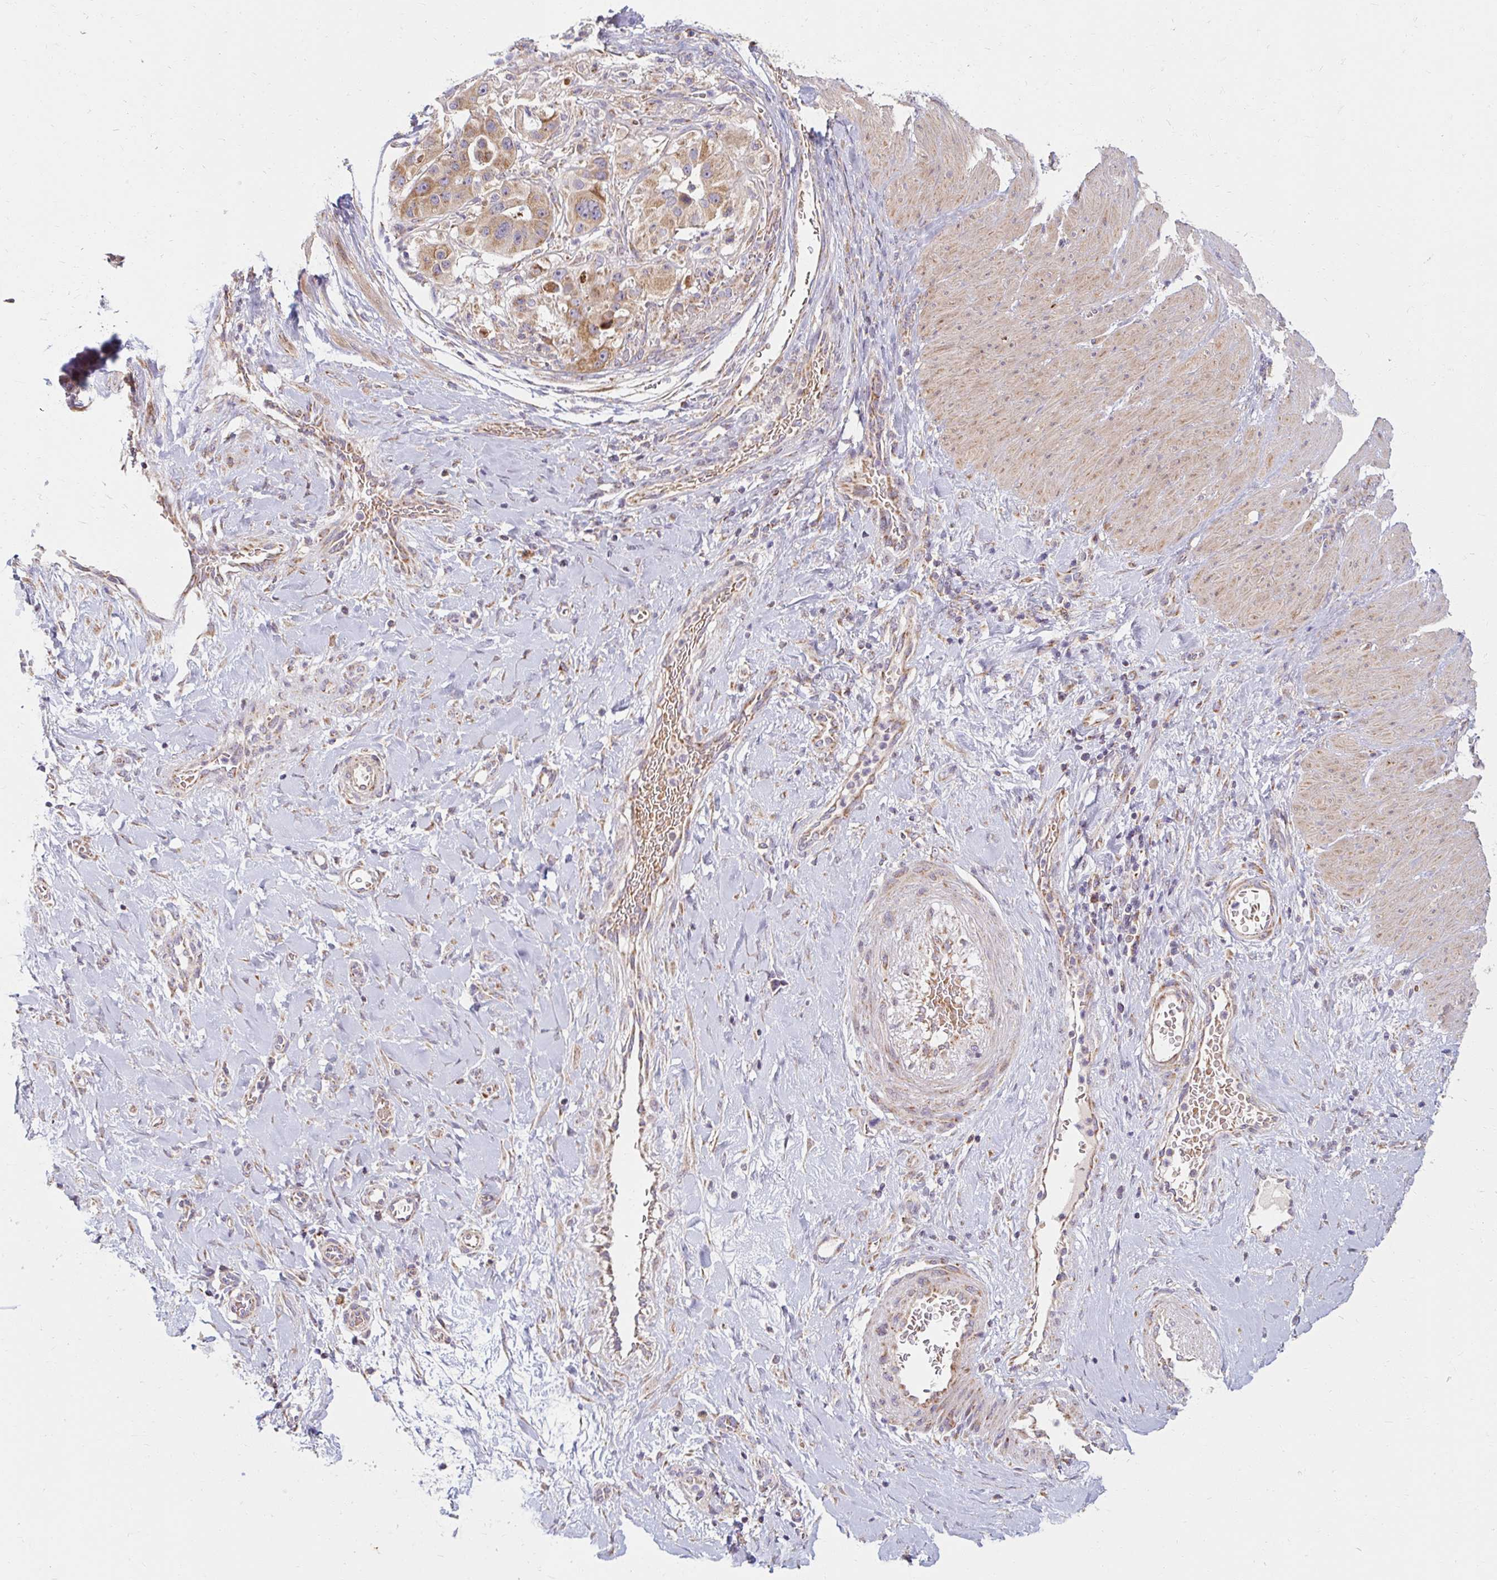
{"staining": {"intensity": "moderate", "quantity": ">75%", "location": "cytoplasmic/membranous"}, "tissue": "stomach cancer", "cell_type": "Tumor cells", "image_type": "cancer", "snomed": [{"axis": "morphology", "description": "Adenocarcinoma, NOS"}, {"axis": "topography", "description": "Stomach"}], "caption": "A photomicrograph of human adenocarcinoma (stomach) stained for a protein demonstrates moderate cytoplasmic/membranous brown staining in tumor cells.", "gene": "SKP2", "patient": {"sex": "male", "age": 48}}